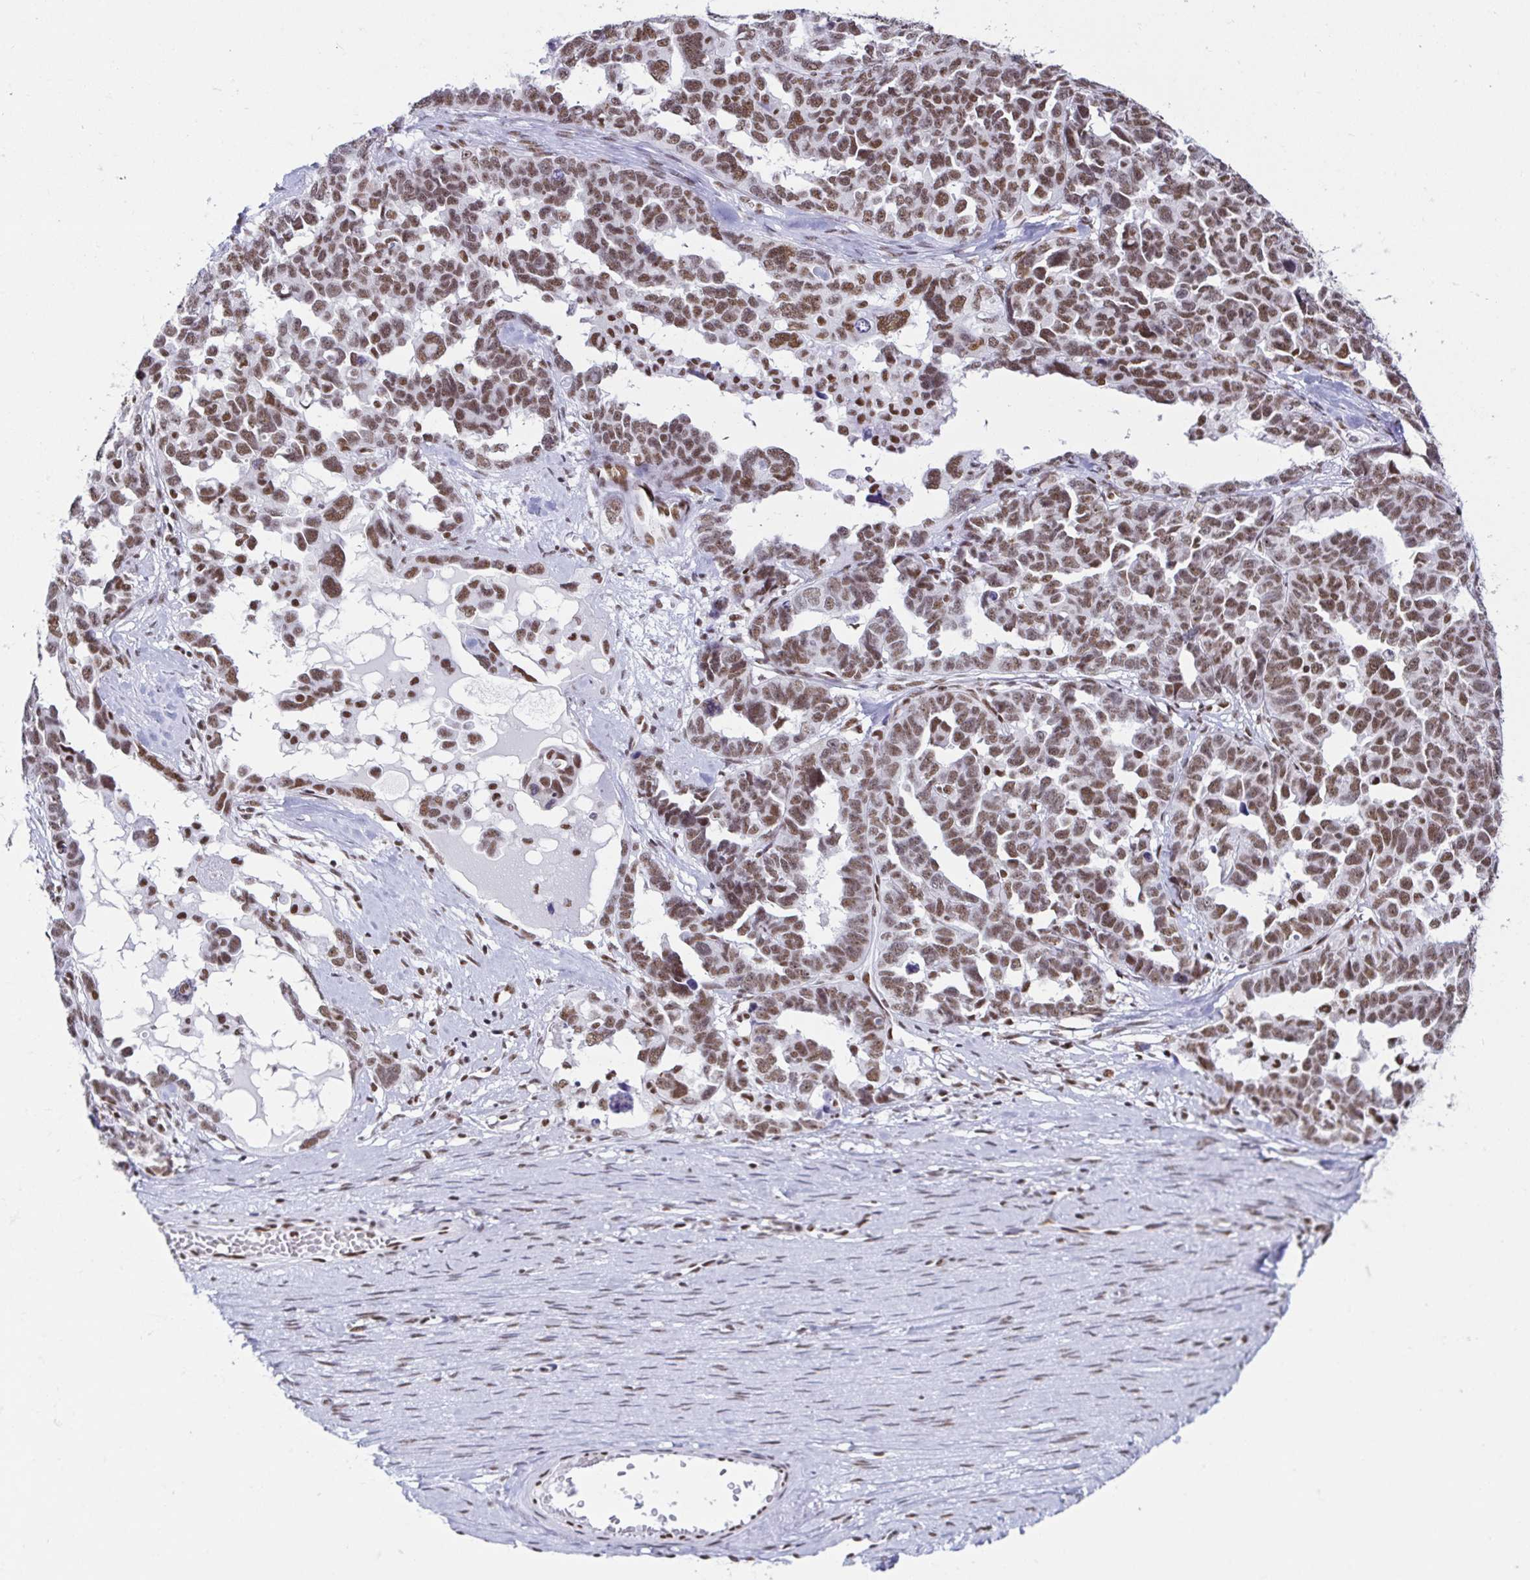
{"staining": {"intensity": "weak", "quantity": ">75%", "location": "nuclear"}, "tissue": "ovarian cancer", "cell_type": "Tumor cells", "image_type": "cancer", "snomed": [{"axis": "morphology", "description": "Cystadenocarcinoma, serous, NOS"}, {"axis": "topography", "description": "Ovary"}], "caption": "Immunohistochemistry (DAB) staining of ovarian cancer (serous cystadenocarcinoma) shows weak nuclear protein expression in about >75% of tumor cells.", "gene": "EWSR1", "patient": {"sex": "female", "age": 69}}